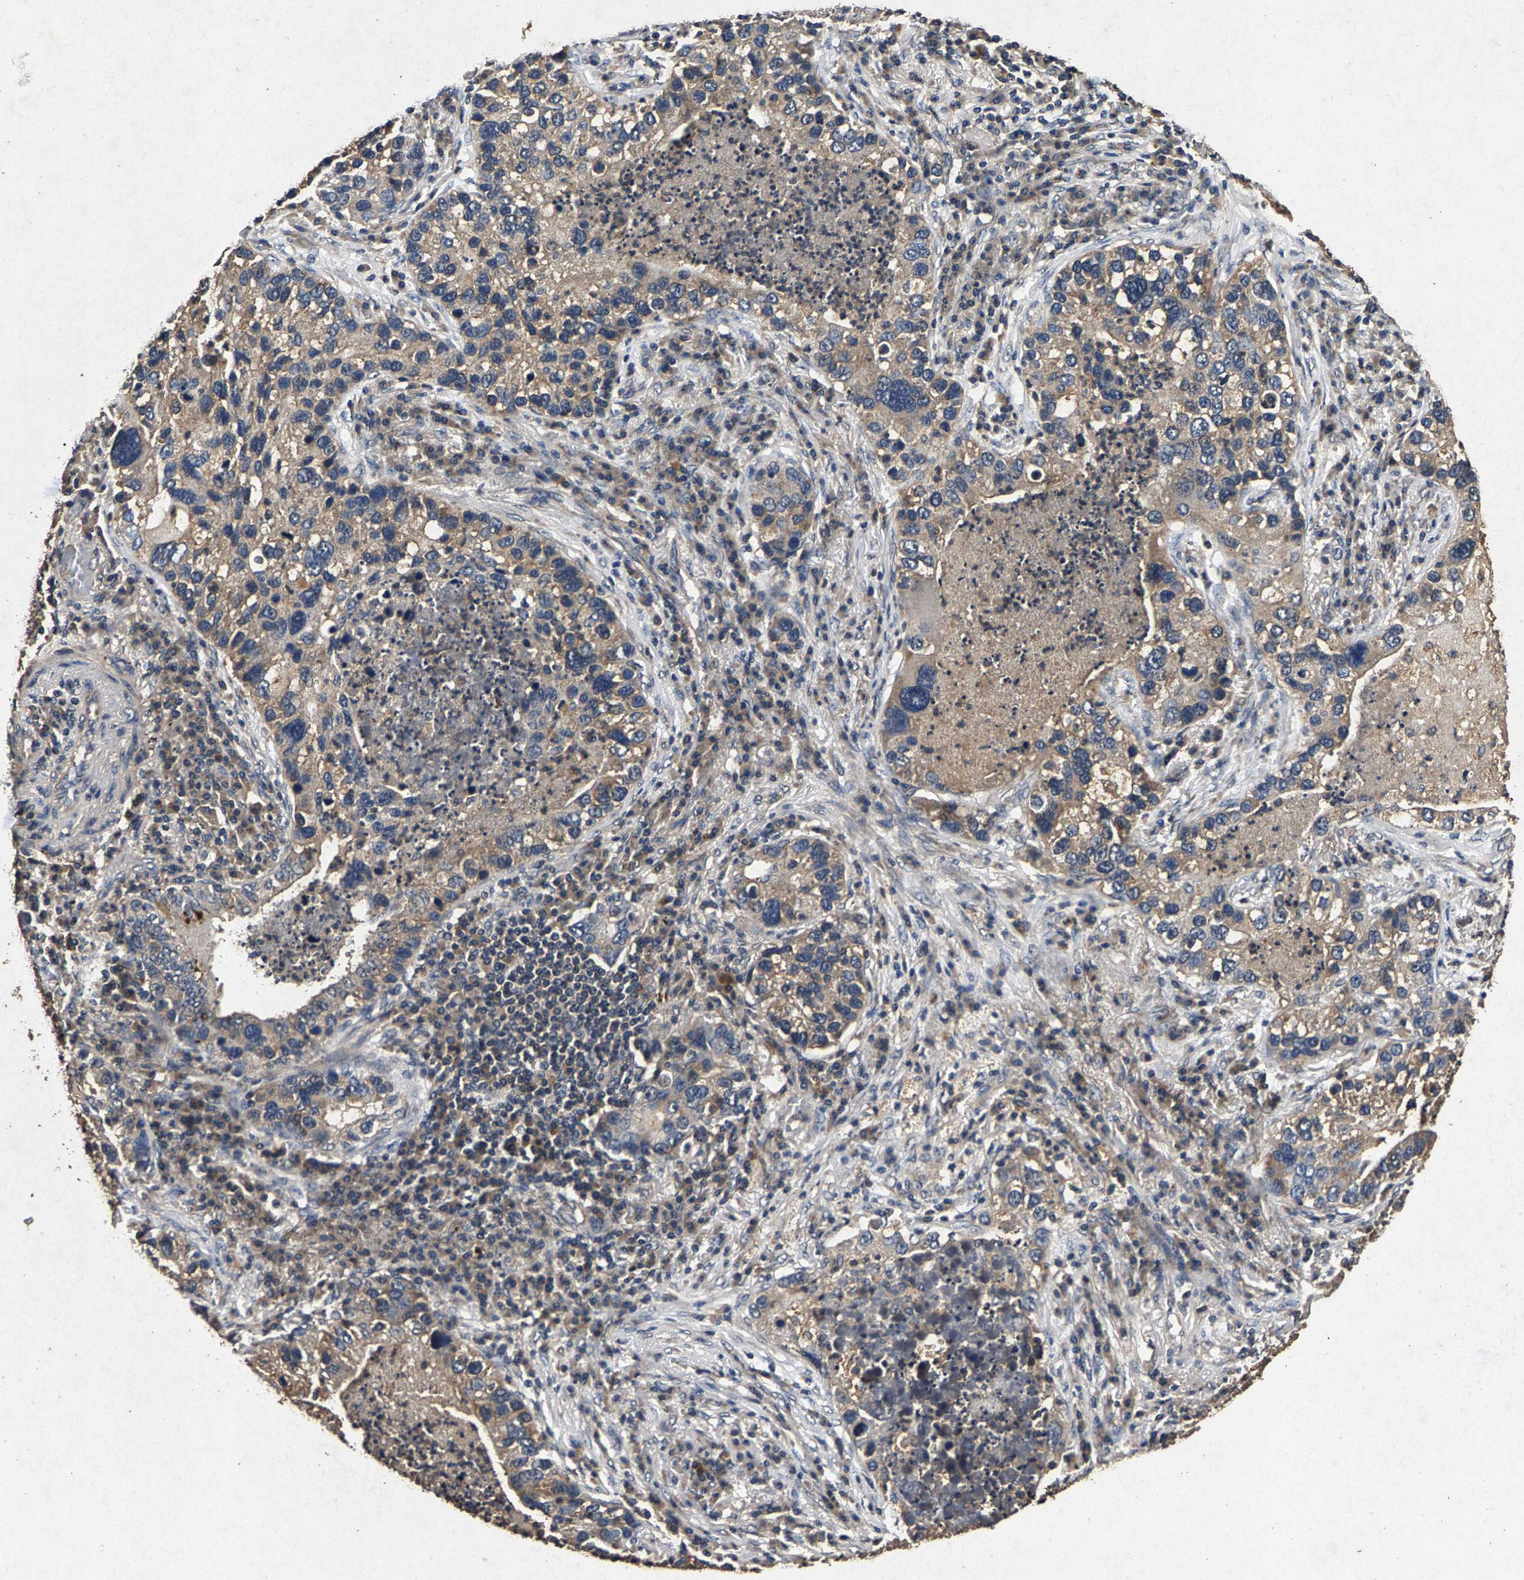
{"staining": {"intensity": "weak", "quantity": ">75%", "location": "cytoplasmic/membranous"}, "tissue": "lung cancer", "cell_type": "Tumor cells", "image_type": "cancer", "snomed": [{"axis": "morphology", "description": "Normal tissue, NOS"}, {"axis": "morphology", "description": "Adenocarcinoma, NOS"}, {"axis": "topography", "description": "Bronchus"}, {"axis": "topography", "description": "Lung"}], "caption": "Weak cytoplasmic/membranous protein positivity is present in about >75% of tumor cells in lung adenocarcinoma. (IHC, brightfield microscopy, high magnification).", "gene": "PPP1CC", "patient": {"sex": "male", "age": 54}}